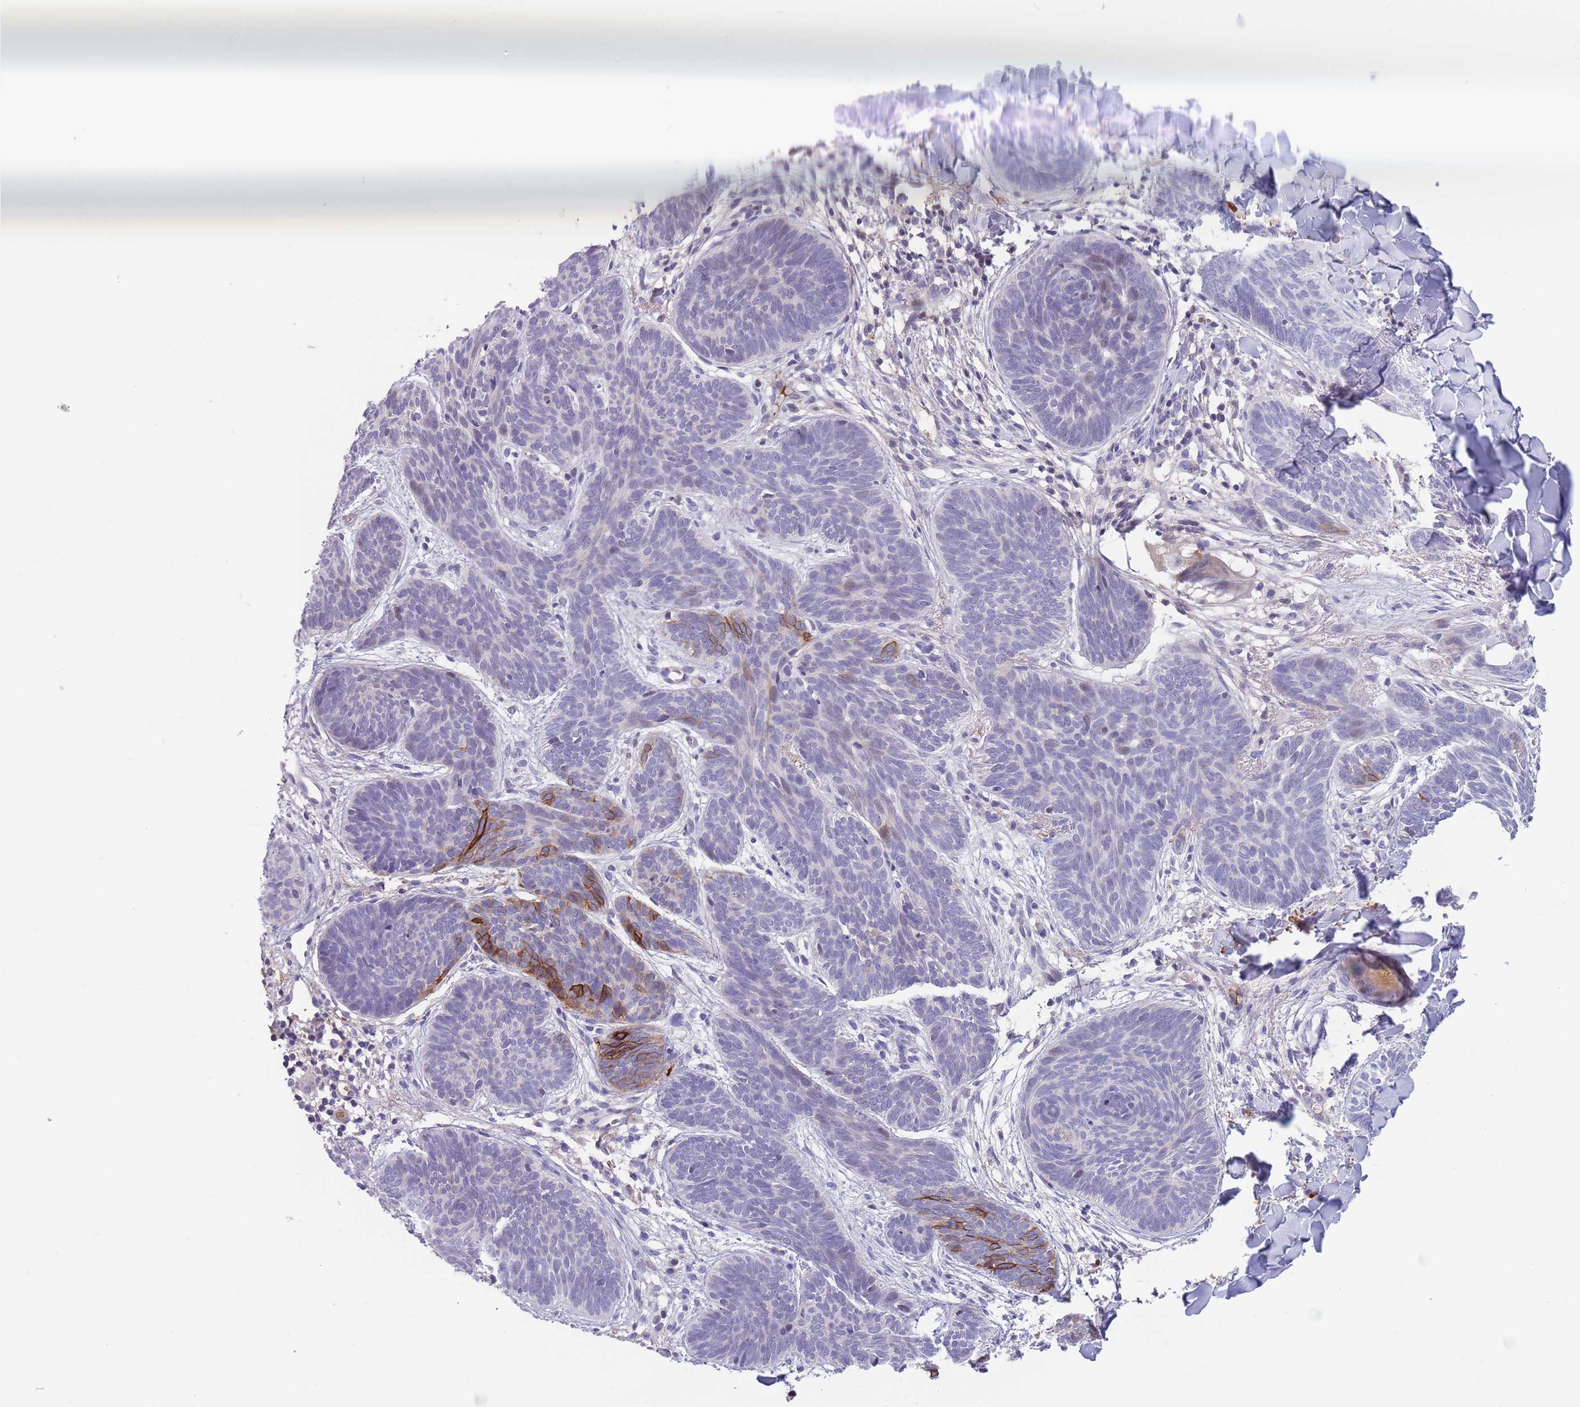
{"staining": {"intensity": "moderate", "quantity": "<25%", "location": "cytoplasmic/membranous"}, "tissue": "skin cancer", "cell_type": "Tumor cells", "image_type": "cancer", "snomed": [{"axis": "morphology", "description": "Basal cell carcinoma"}, {"axis": "topography", "description": "Skin"}], "caption": "Skin cancer stained for a protein (brown) reveals moderate cytoplasmic/membranous positive staining in approximately <25% of tumor cells.", "gene": "ZNF14", "patient": {"sex": "female", "age": 81}}